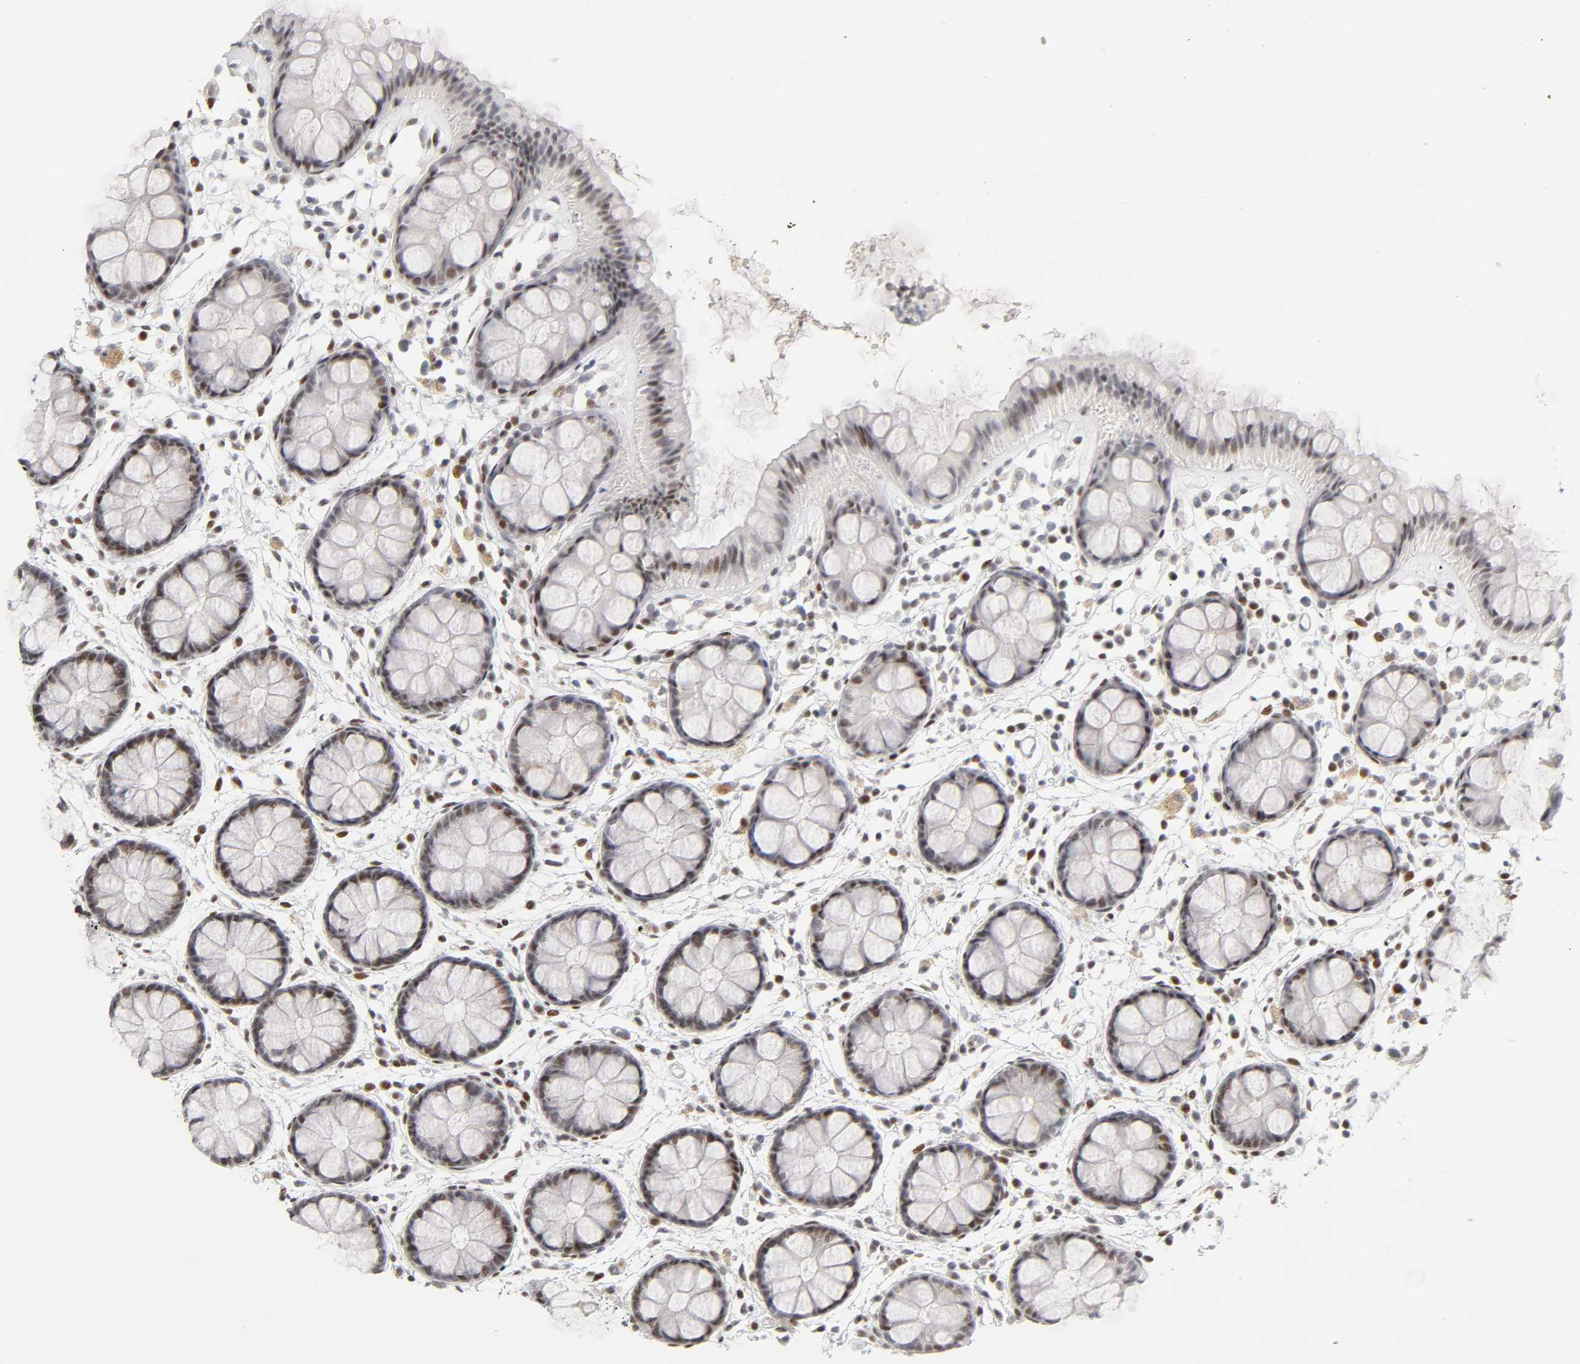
{"staining": {"intensity": "moderate", "quantity": ">75%", "location": "nuclear"}, "tissue": "rectum", "cell_type": "Glandular cells", "image_type": "normal", "snomed": [{"axis": "morphology", "description": "Normal tissue, NOS"}, {"axis": "topography", "description": "Rectum"}], "caption": "The micrograph exhibits staining of unremarkable rectum, revealing moderate nuclear protein positivity (brown color) within glandular cells. (DAB (3,3'-diaminobenzidine) IHC, brown staining for protein, blue staining for nuclei).", "gene": "SP3", "patient": {"sex": "female", "age": 66}}